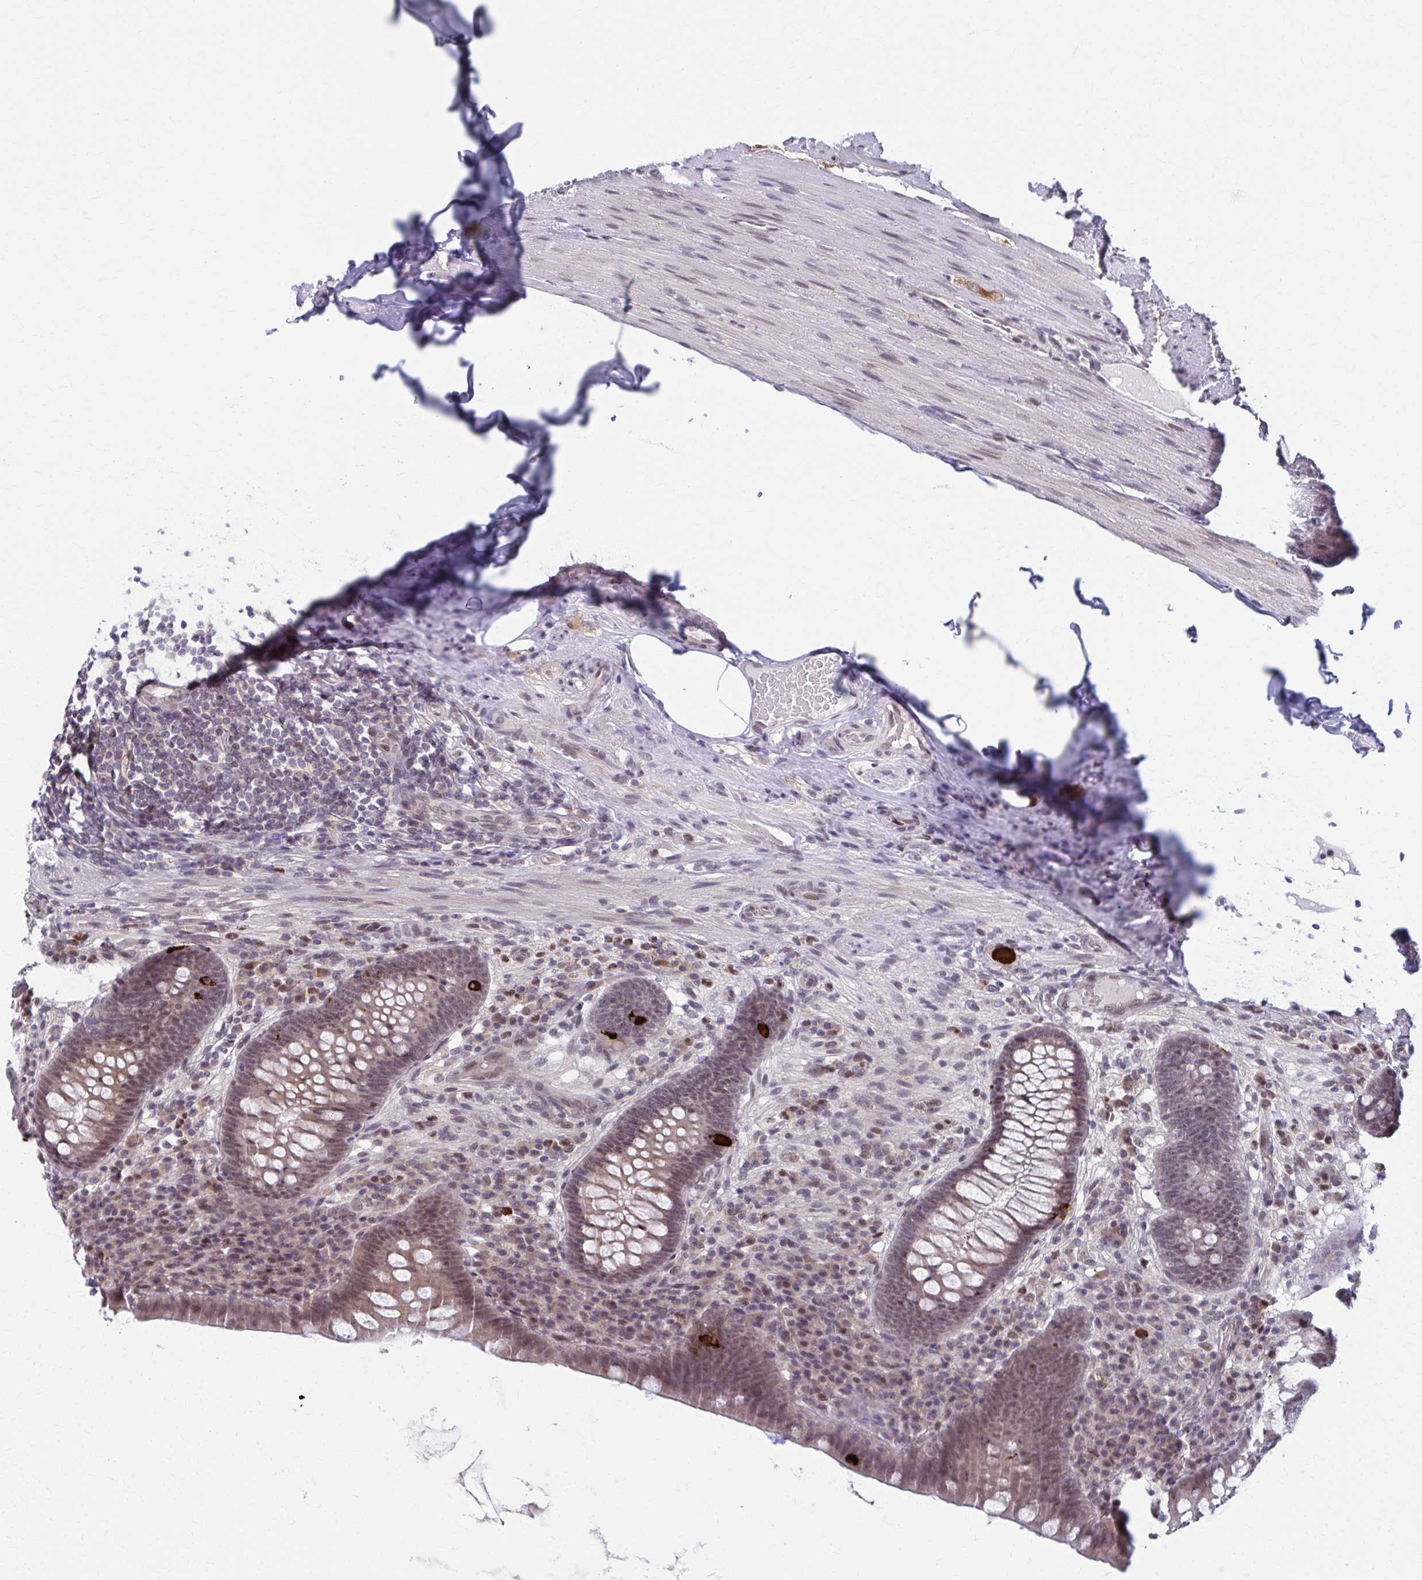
{"staining": {"intensity": "moderate", "quantity": "25%-75%", "location": "cytoplasmic/membranous,nuclear"}, "tissue": "appendix", "cell_type": "Glandular cells", "image_type": "normal", "snomed": [{"axis": "morphology", "description": "Normal tissue, NOS"}, {"axis": "topography", "description": "Appendix"}], "caption": "Appendix stained with a protein marker displays moderate staining in glandular cells.", "gene": "SETBP1", "patient": {"sex": "male", "age": 71}}